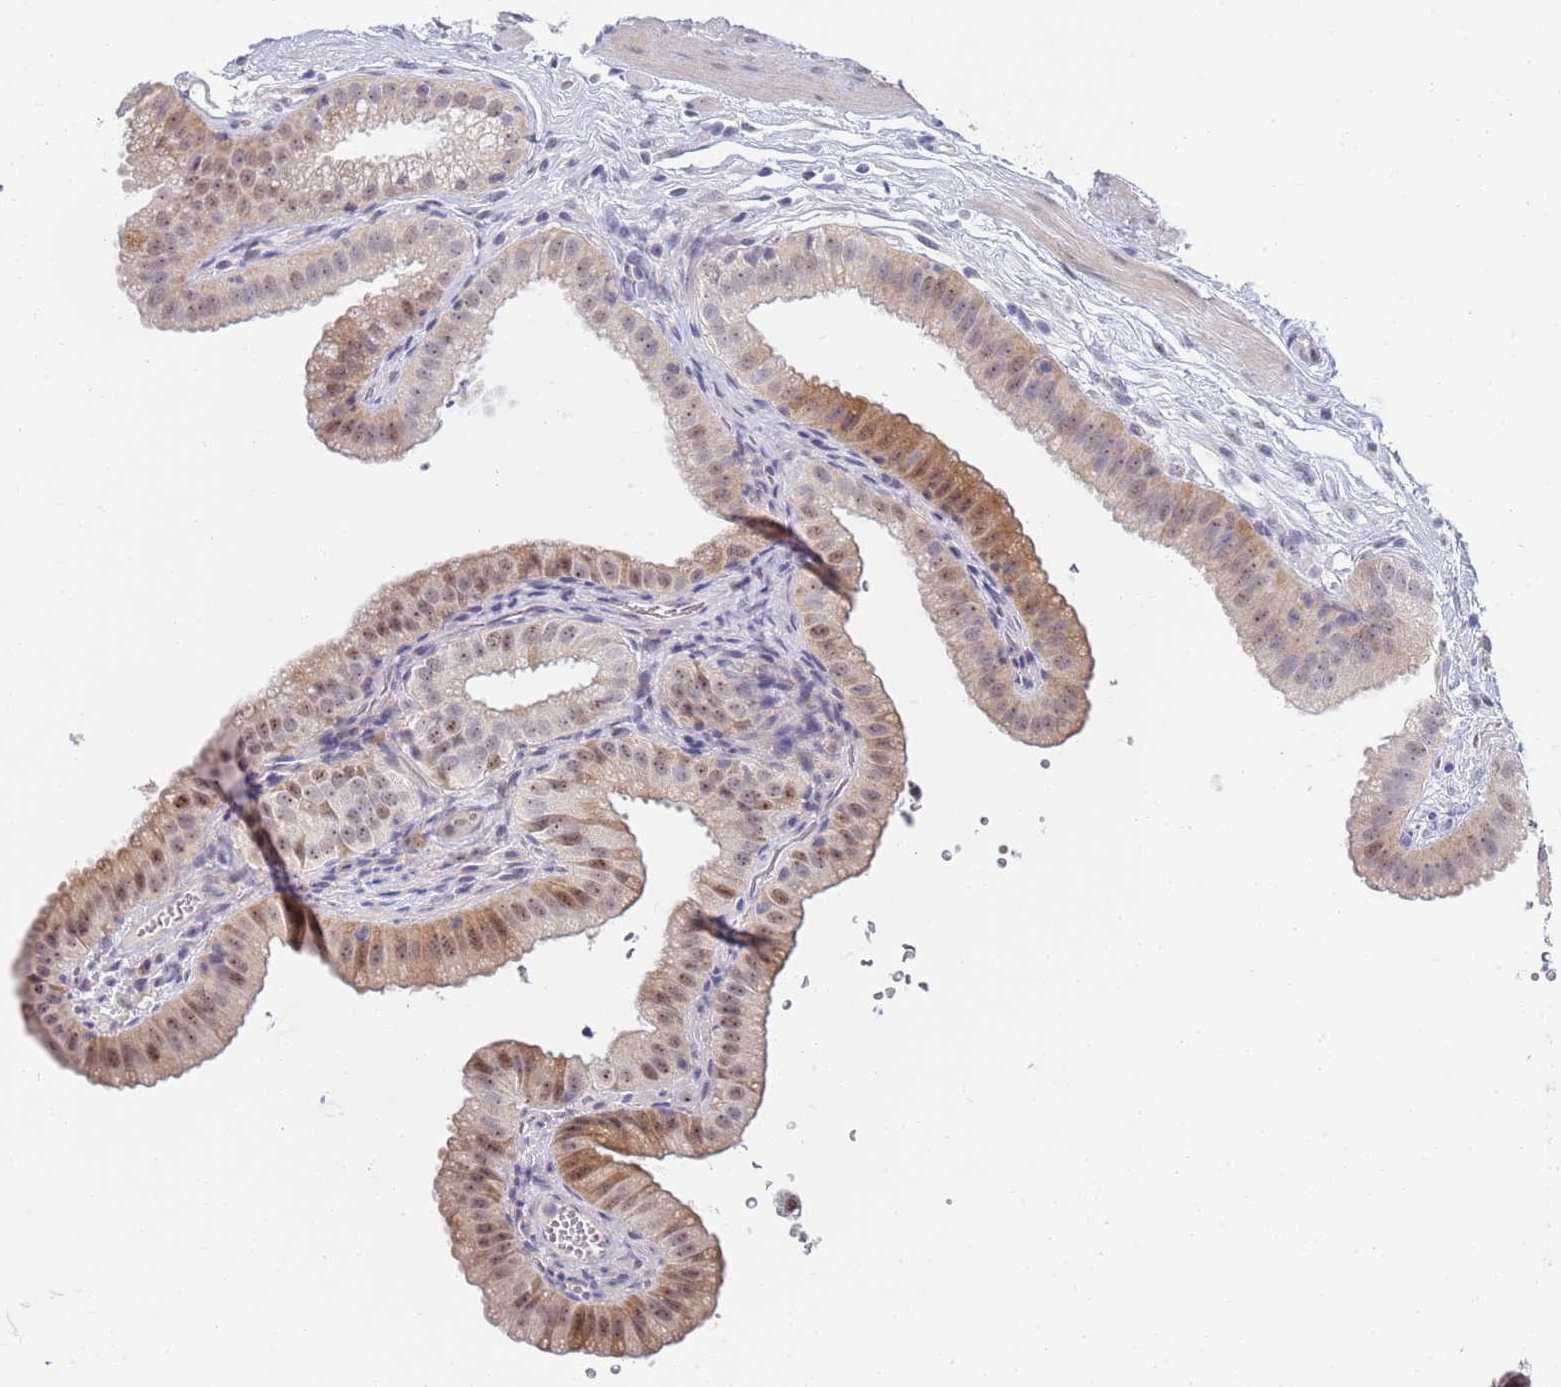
{"staining": {"intensity": "moderate", "quantity": "<25%", "location": "cytoplasmic/membranous,nuclear"}, "tissue": "gallbladder", "cell_type": "Glandular cells", "image_type": "normal", "snomed": [{"axis": "morphology", "description": "Normal tissue, NOS"}, {"axis": "topography", "description": "Gallbladder"}], "caption": "Protein positivity by immunohistochemistry (IHC) exhibits moderate cytoplasmic/membranous,nuclear staining in approximately <25% of glandular cells in normal gallbladder.", "gene": "PLCL2", "patient": {"sex": "female", "age": 61}}